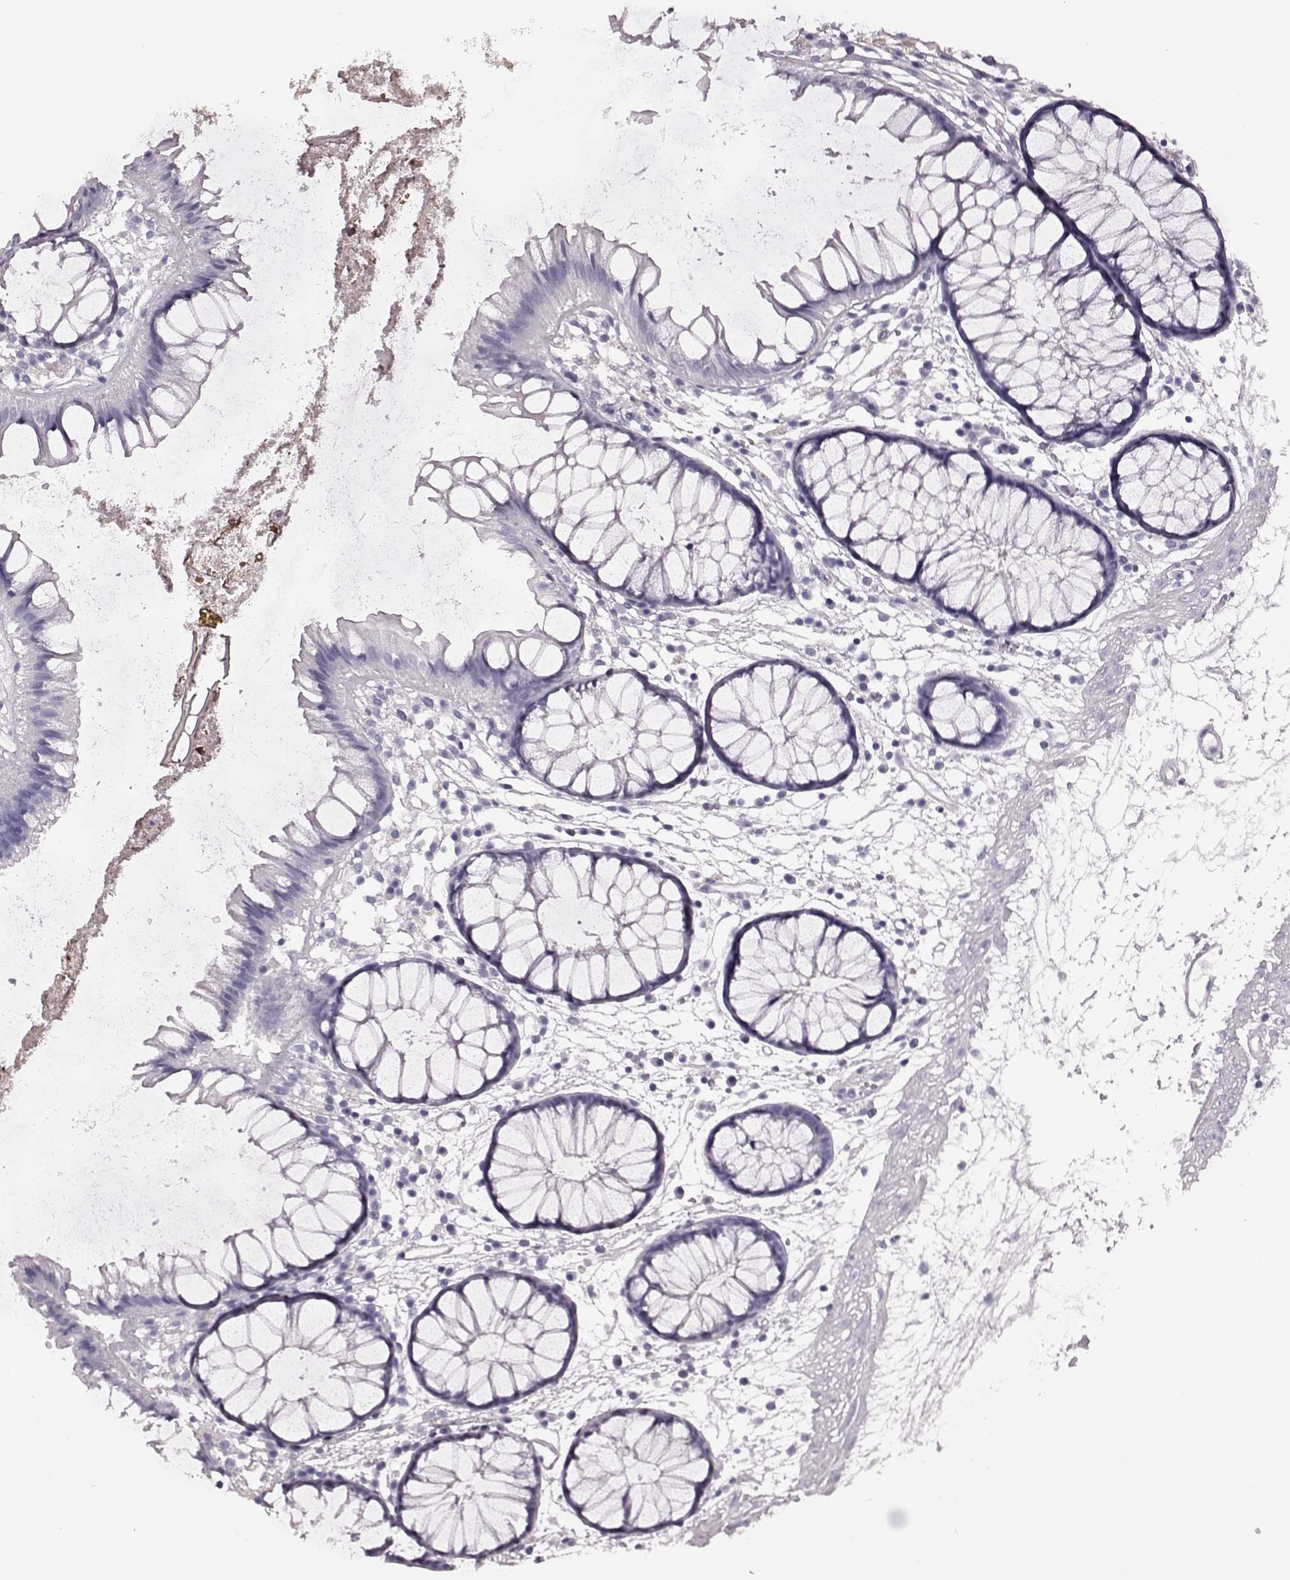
{"staining": {"intensity": "negative", "quantity": "none", "location": "none"}, "tissue": "colon", "cell_type": "Endothelial cells", "image_type": "normal", "snomed": [{"axis": "morphology", "description": "Normal tissue, NOS"}, {"axis": "morphology", "description": "Adenocarcinoma, NOS"}, {"axis": "topography", "description": "Colon"}], "caption": "Immunohistochemical staining of normal human colon exhibits no significant positivity in endothelial cells.", "gene": "AIPL1", "patient": {"sex": "male", "age": 65}}